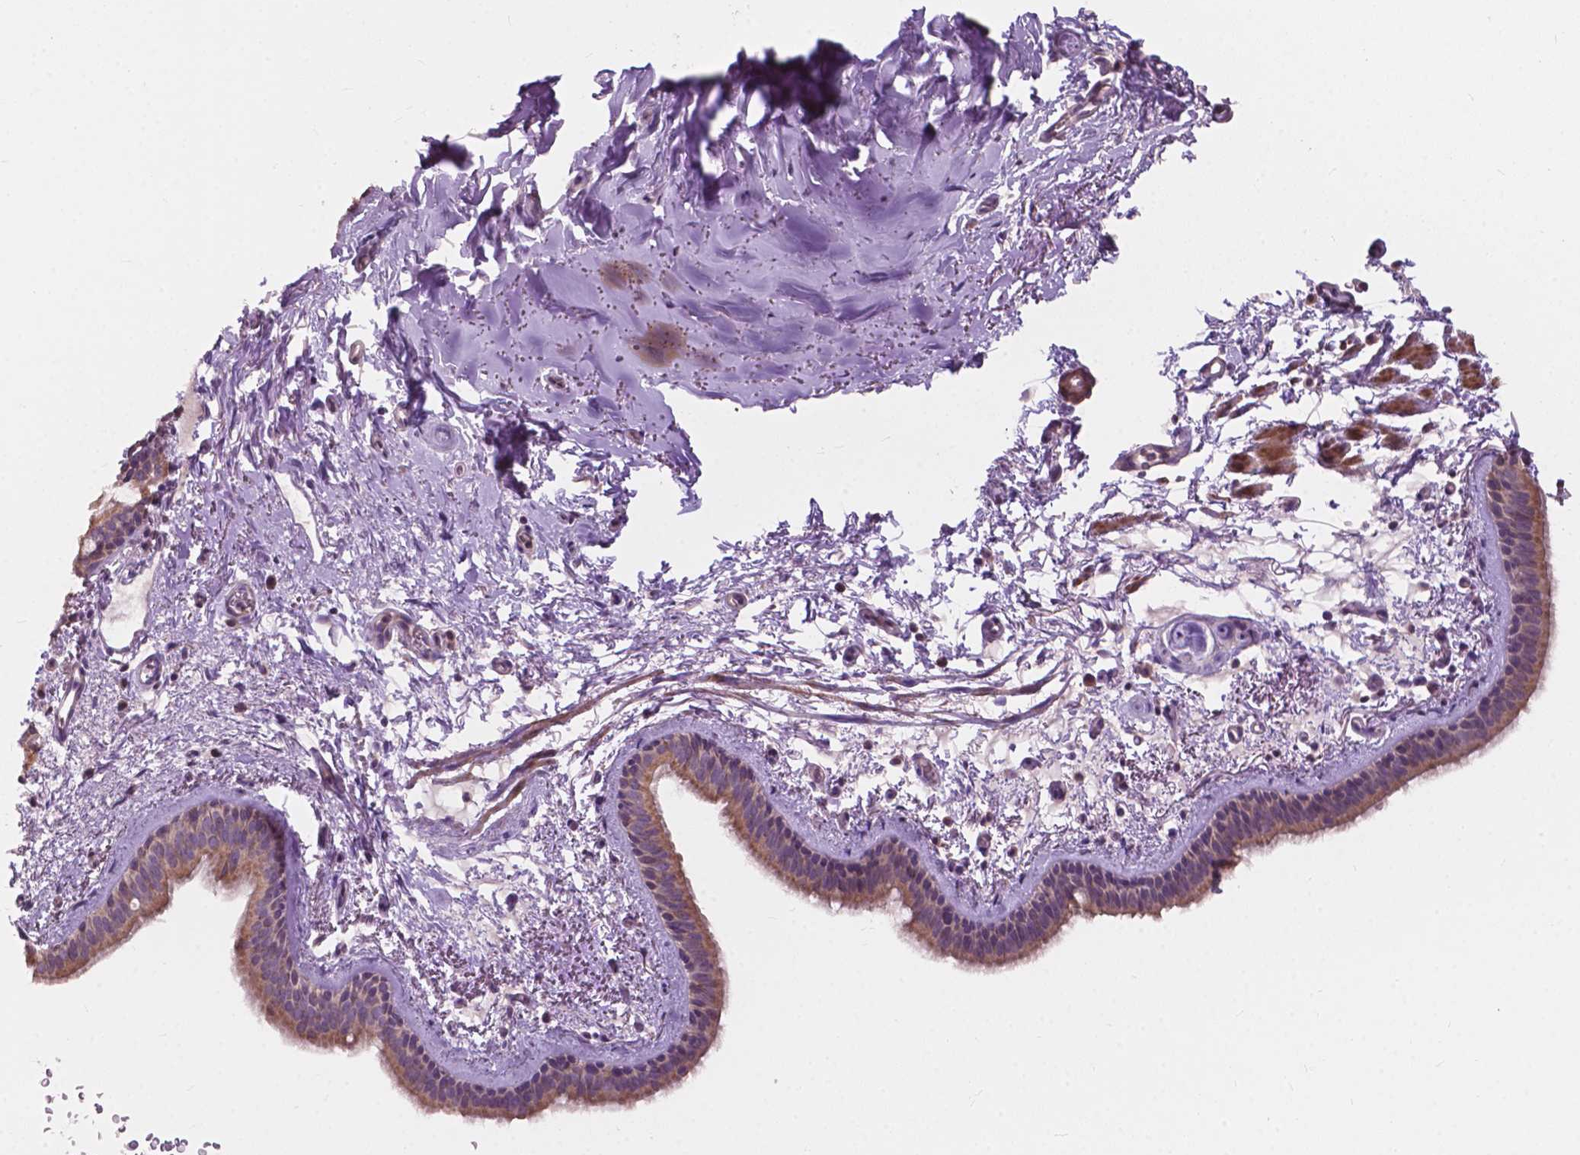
{"staining": {"intensity": "moderate", "quantity": ">75%", "location": "cytoplasmic/membranous"}, "tissue": "bronchus", "cell_type": "Respiratory epithelial cells", "image_type": "normal", "snomed": [{"axis": "morphology", "description": "Normal tissue, NOS"}, {"axis": "topography", "description": "Bronchus"}], "caption": "IHC (DAB (3,3'-diaminobenzidine)) staining of unremarkable human bronchus displays moderate cytoplasmic/membranous protein expression in approximately >75% of respiratory epithelial cells.", "gene": "NDUFA10", "patient": {"sex": "female", "age": 61}}